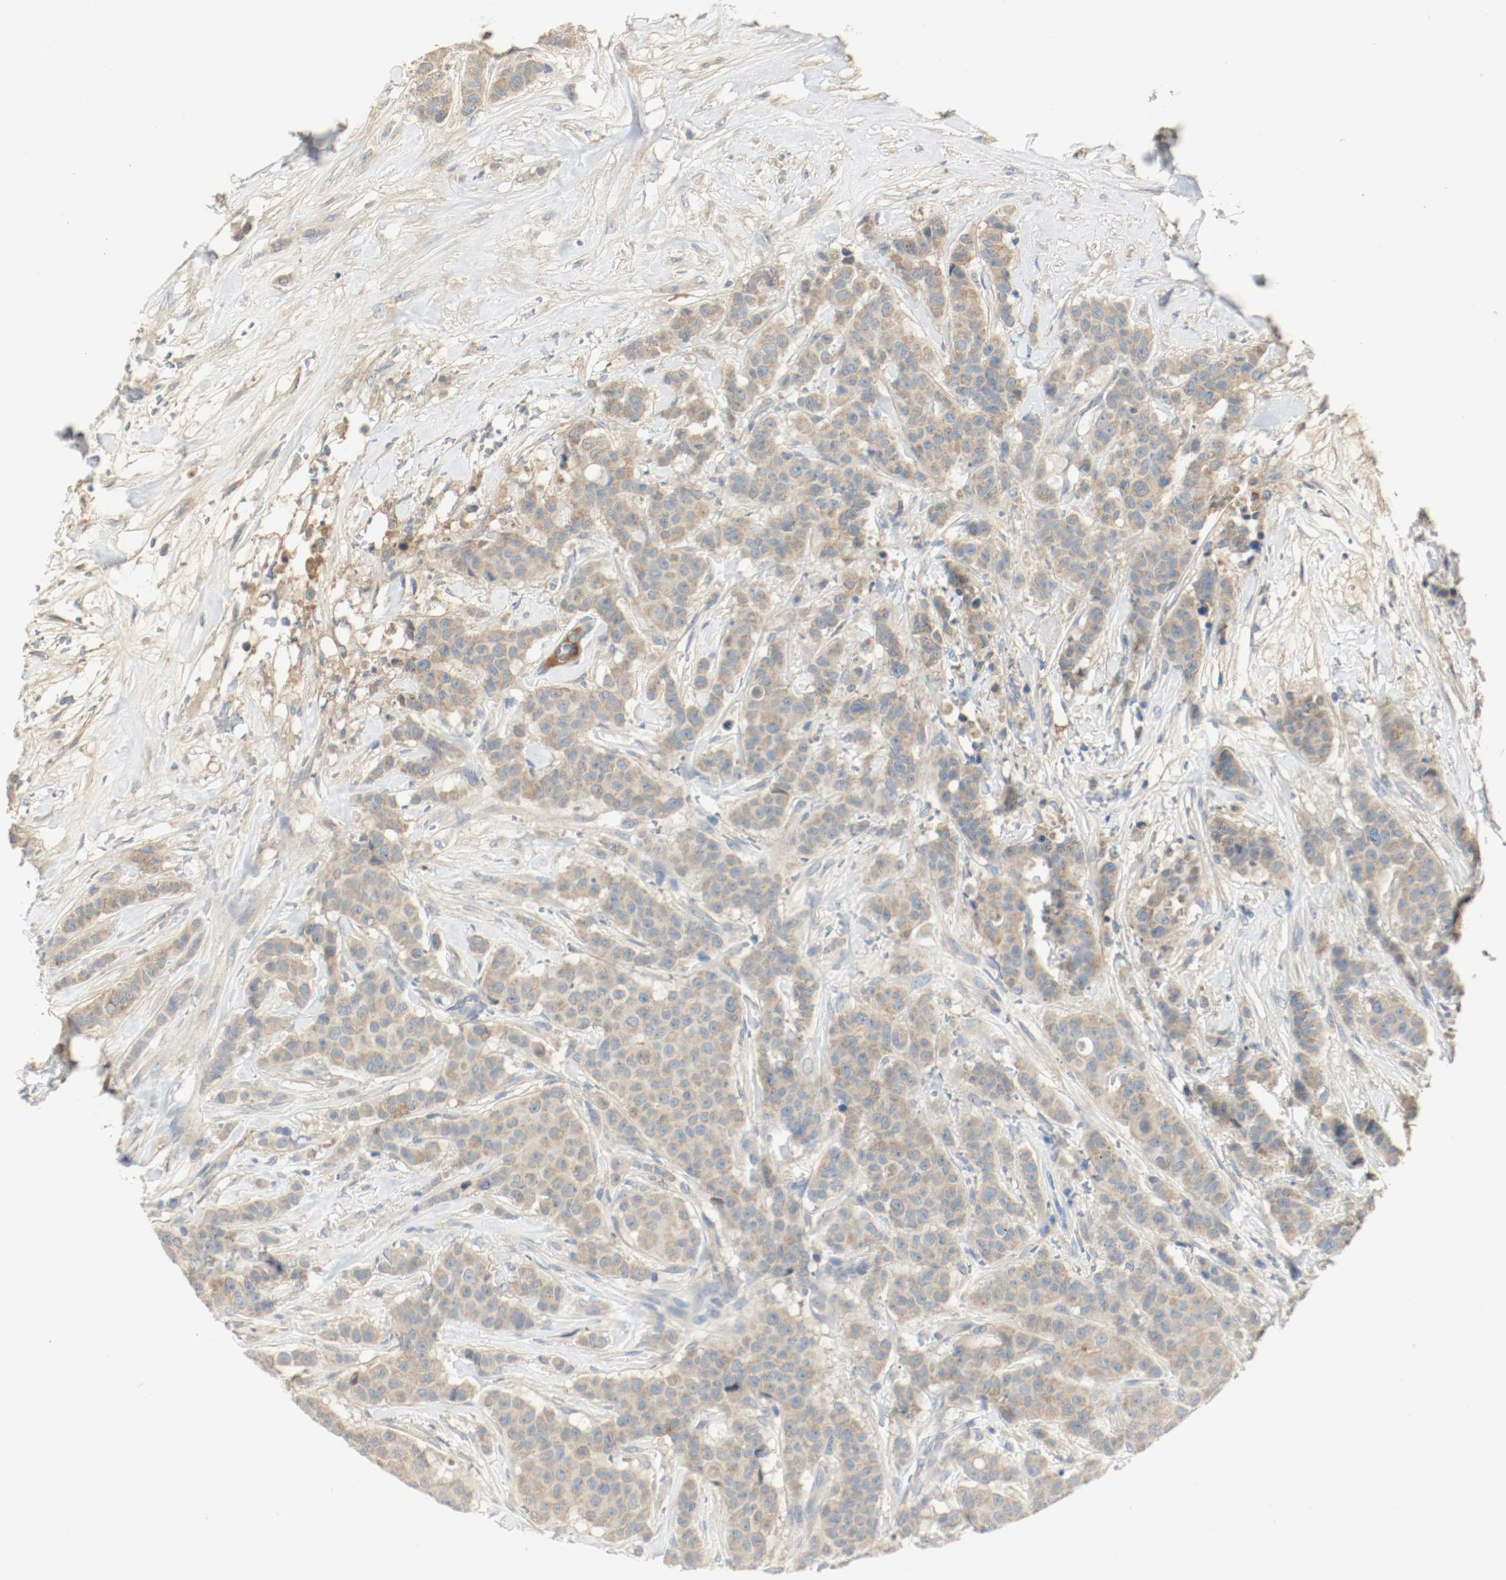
{"staining": {"intensity": "negative", "quantity": "none", "location": "none"}, "tissue": "breast cancer", "cell_type": "Tumor cells", "image_type": "cancer", "snomed": [{"axis": "morphology", "description": "Duct carcinoma"}, {"axis": "topography", "description": "Breast"}], "caption": "Tumor cells are negative for brown protein staining in breast cancer.", "gene": "MELTF", "patient": {"sex": "female", "age": 40}}